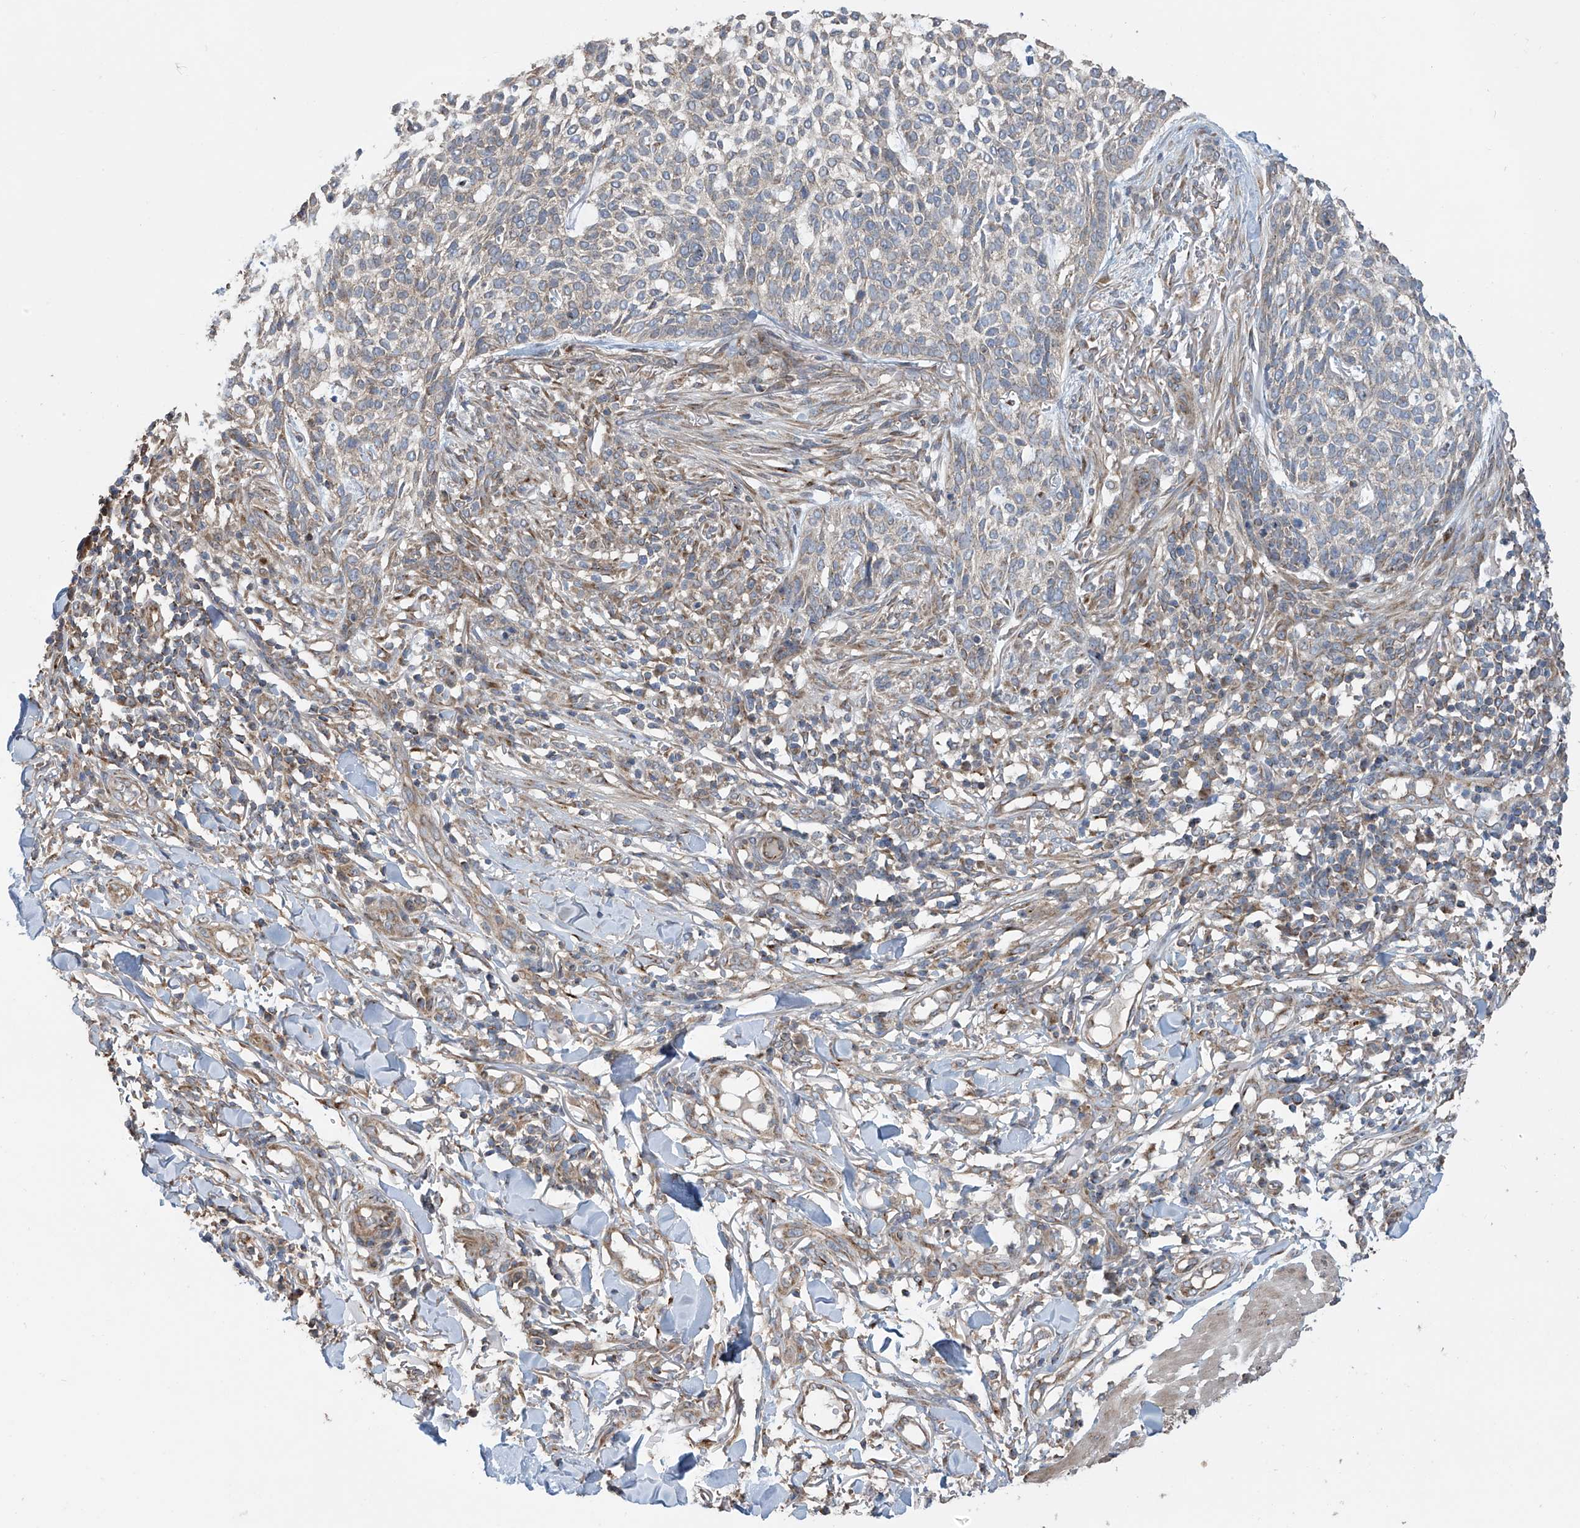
{"staining": {"intensity": "weak", "quantity": "25%-75%", "location": "cytoplasmic/membranous"}, "tissue": "skin cancer", "cell_type": "Tumor cells", "image_type": "cancer", "snomed": [{"axis": "morphology", "description": "Basal cell carcinoma"}, {"axis": "topography", "description": "Skin"}], "caption": "This is an image of IHC staining of skin cancer, which shows weak positivity in the cytoplasmic/membranous of tumor cells.", "gene": "PNPT1", "patient": {"sex": "female", "age": 64}}